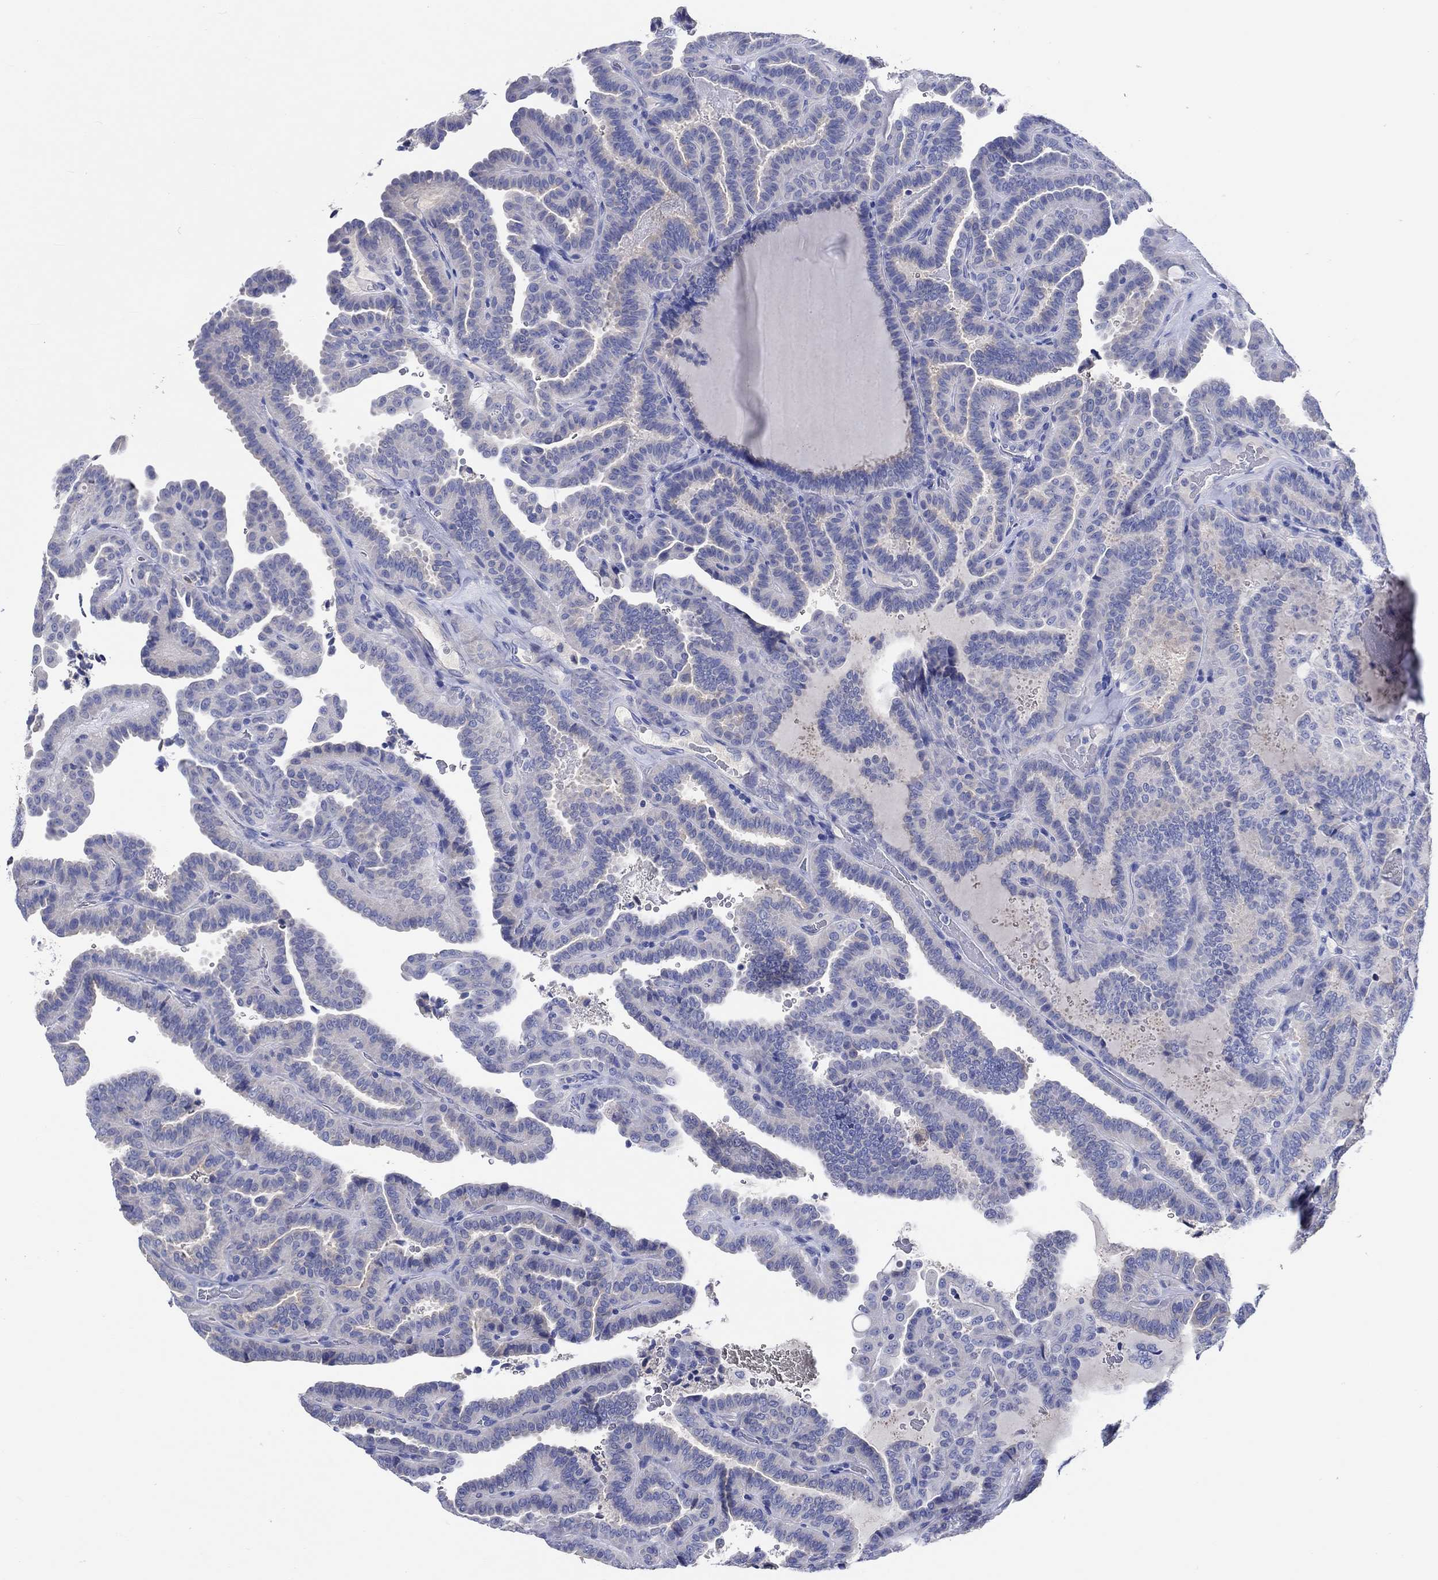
{"staining": {"intensity": "negative", "quantity": "none", "location": "none"}, "tissue": "thyroid cancer", "cell_type": "Tumor cells", "image_type": "cancer", "snomed": [{"axis": "morphology", "description": "Papillary adenocarcinoma, NOS"}, {"axis": "topography", "description": "Thyroid gland"}], "caption": "Immunohistochemistry (IHC) photomicrograph of neoplastic tissue: human papillary adenocarcinoma (thyroid) stained with DAB shows no significant protein expression in tumor cells. (DAB IHC visualized using brightfield microscopy, high magnification).", "gene": "SHISA4", "patient": {"sex": "female", "age": 39}}